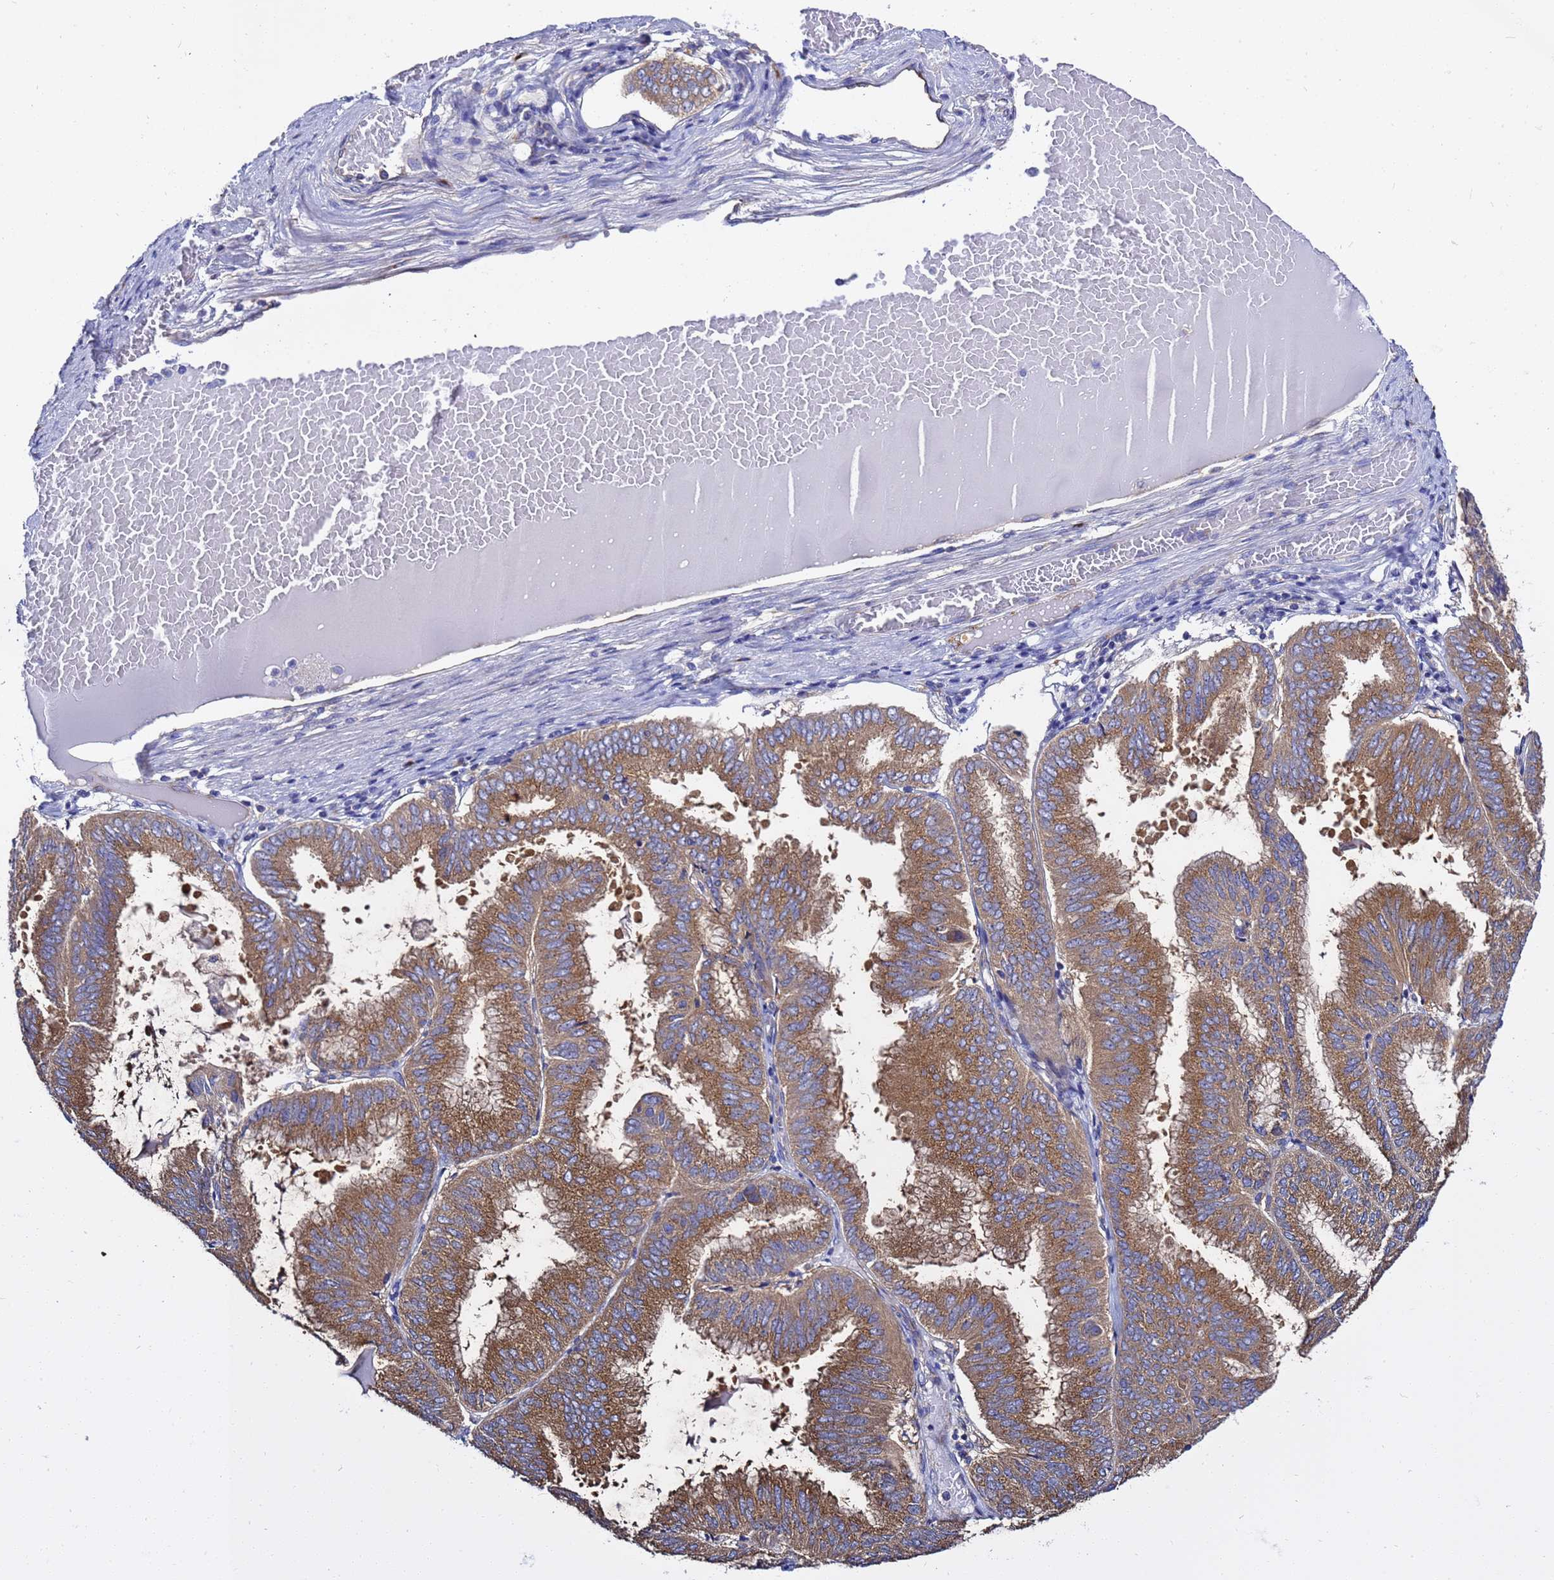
{"staining": {"intensity": "moderate", "quantity": ">75%", "location": "cytoplasmic/membranous"}, "tissue": "endometrial cancer", "cell_type": "Tumor cells", "image_type": "cancer", "snomed": [{"axis": "morphology", "description": "Adenocarcinoma, NOS"}, {"axis": "topography", "description": "Endometrium"}], "caption": "Adenocarcinoma (endometrial) was stained to show a protein in brown. There is medium levels of moderate cytoplasmic/membranous positivity in approximately >75% of tumor cells. The protein of interest is shown in brown color, while the nuclei are stained blue.", "gene": "ANAPC1", "patient": {"sex": "female", "age": 49}}